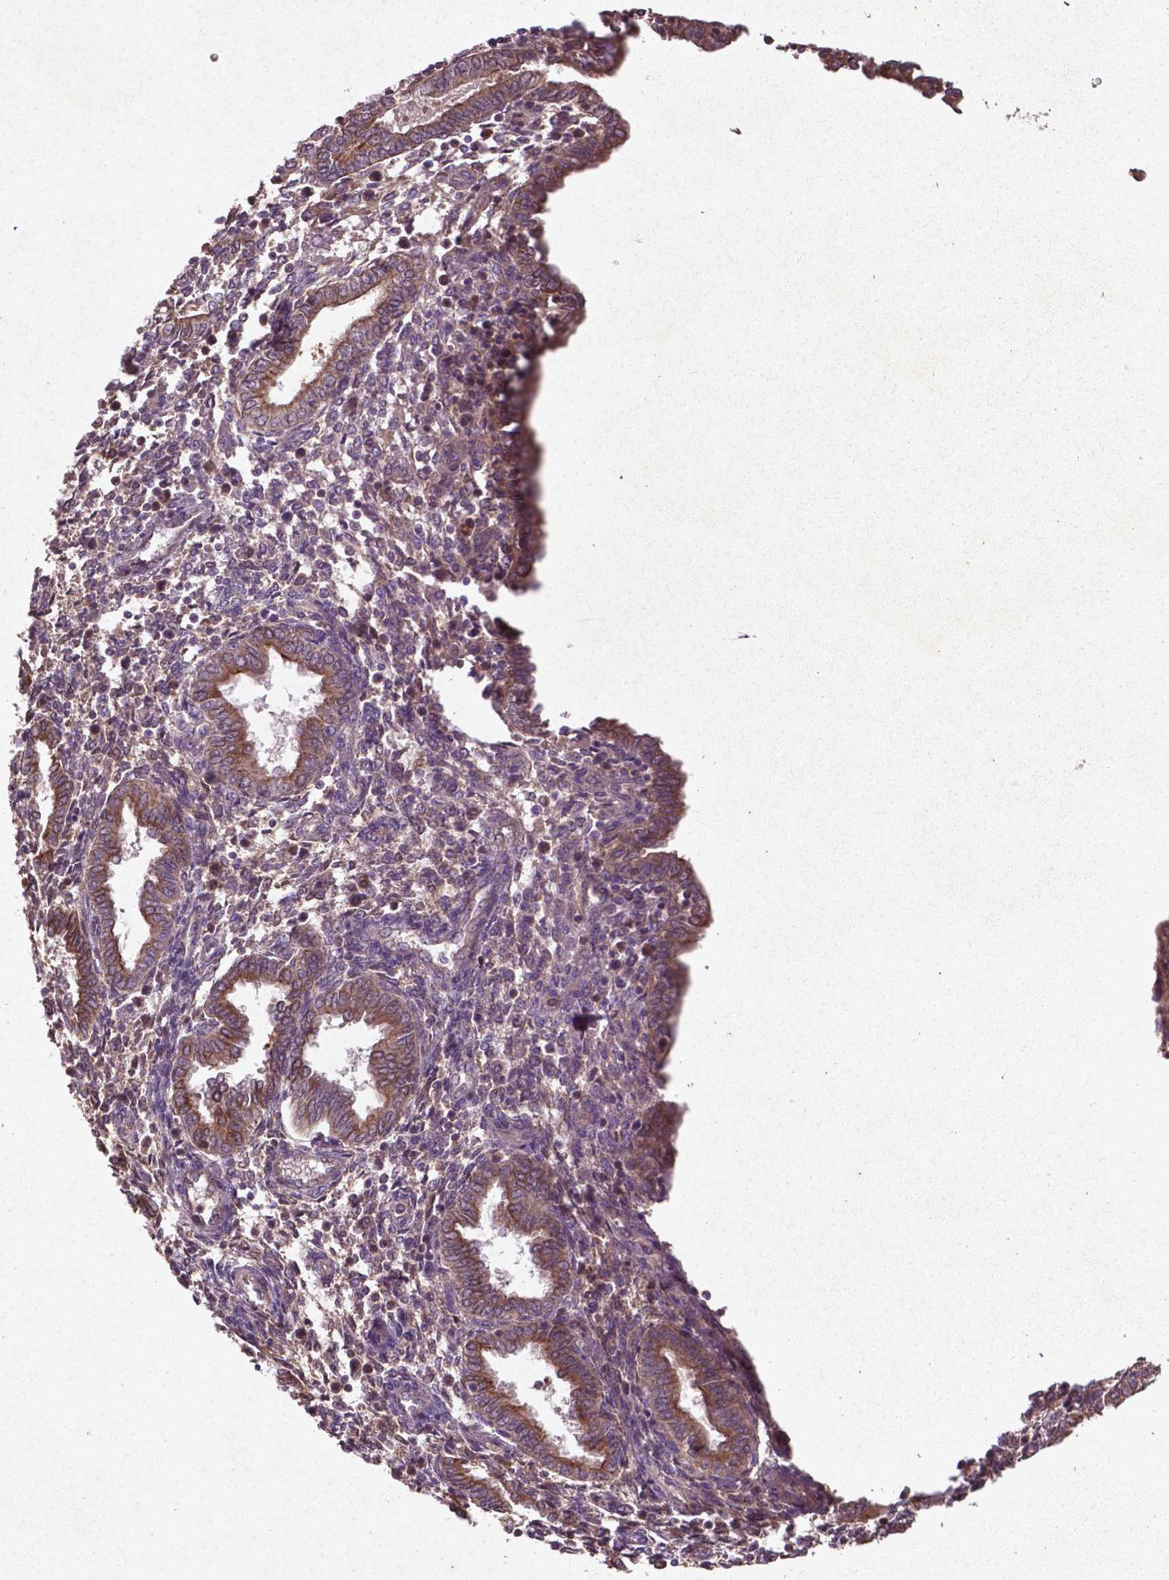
{"staining": {"intensity": "negative", "quantity": "none", "location": "none"}, "tissue": "endometrium", "cell_type": "Cells in endometrial stroma", "image_type": "normal", "snomed": [{"axis": "morphology", "description": "Normal tissue, NOS"}, {"axis": "topography", "description": "Endometrium"}], "caption": "A micrograph of endometrium stained for a protein shows no brown staining in cells in endometrial stroma.", "gene": "COQ2", "patient": {"sex": "female", "age": 42}}